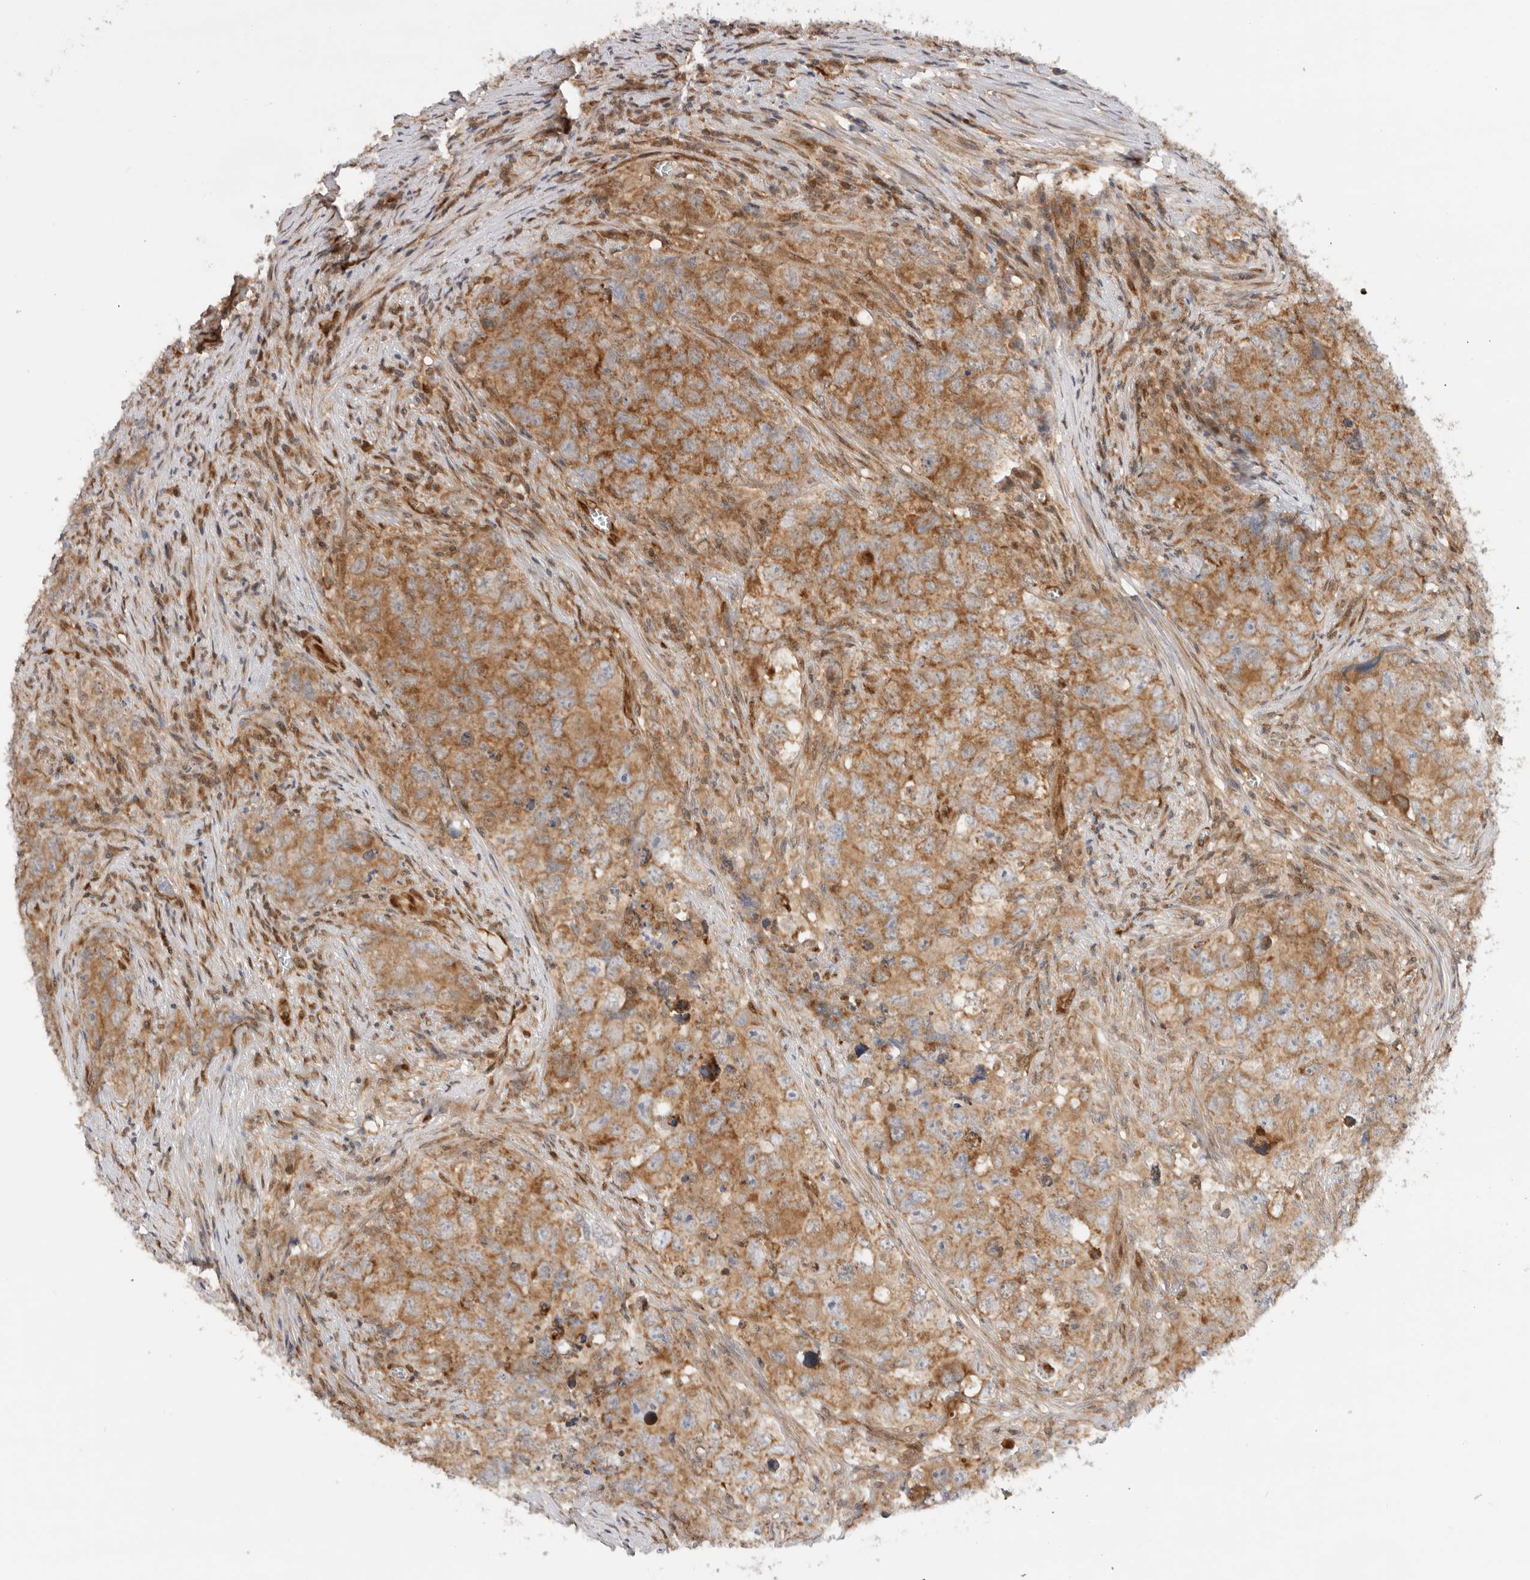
{"staining": {"intensity": "strong", "quantity": ">75%", "location": "cytoplasmic/membranous"}, "tissue": "testis cancer", "cell_type": "Tumor cells", "image_type": "cancer", "snomed": [{"axis": "morphology", "description": "Seminoma, NOS"}, {"axis": "morphology", "description": "Carcinoma, Embryonal, NOS"}, {"axis": "topography", "description": "Testis"}], "caption": "Testis cancer stained for a protein displays strong cytoplasmic/membranous positivity in tumor cells.", "gene": "DCAF8", "patient": {"sex": "male", "age": 43}}